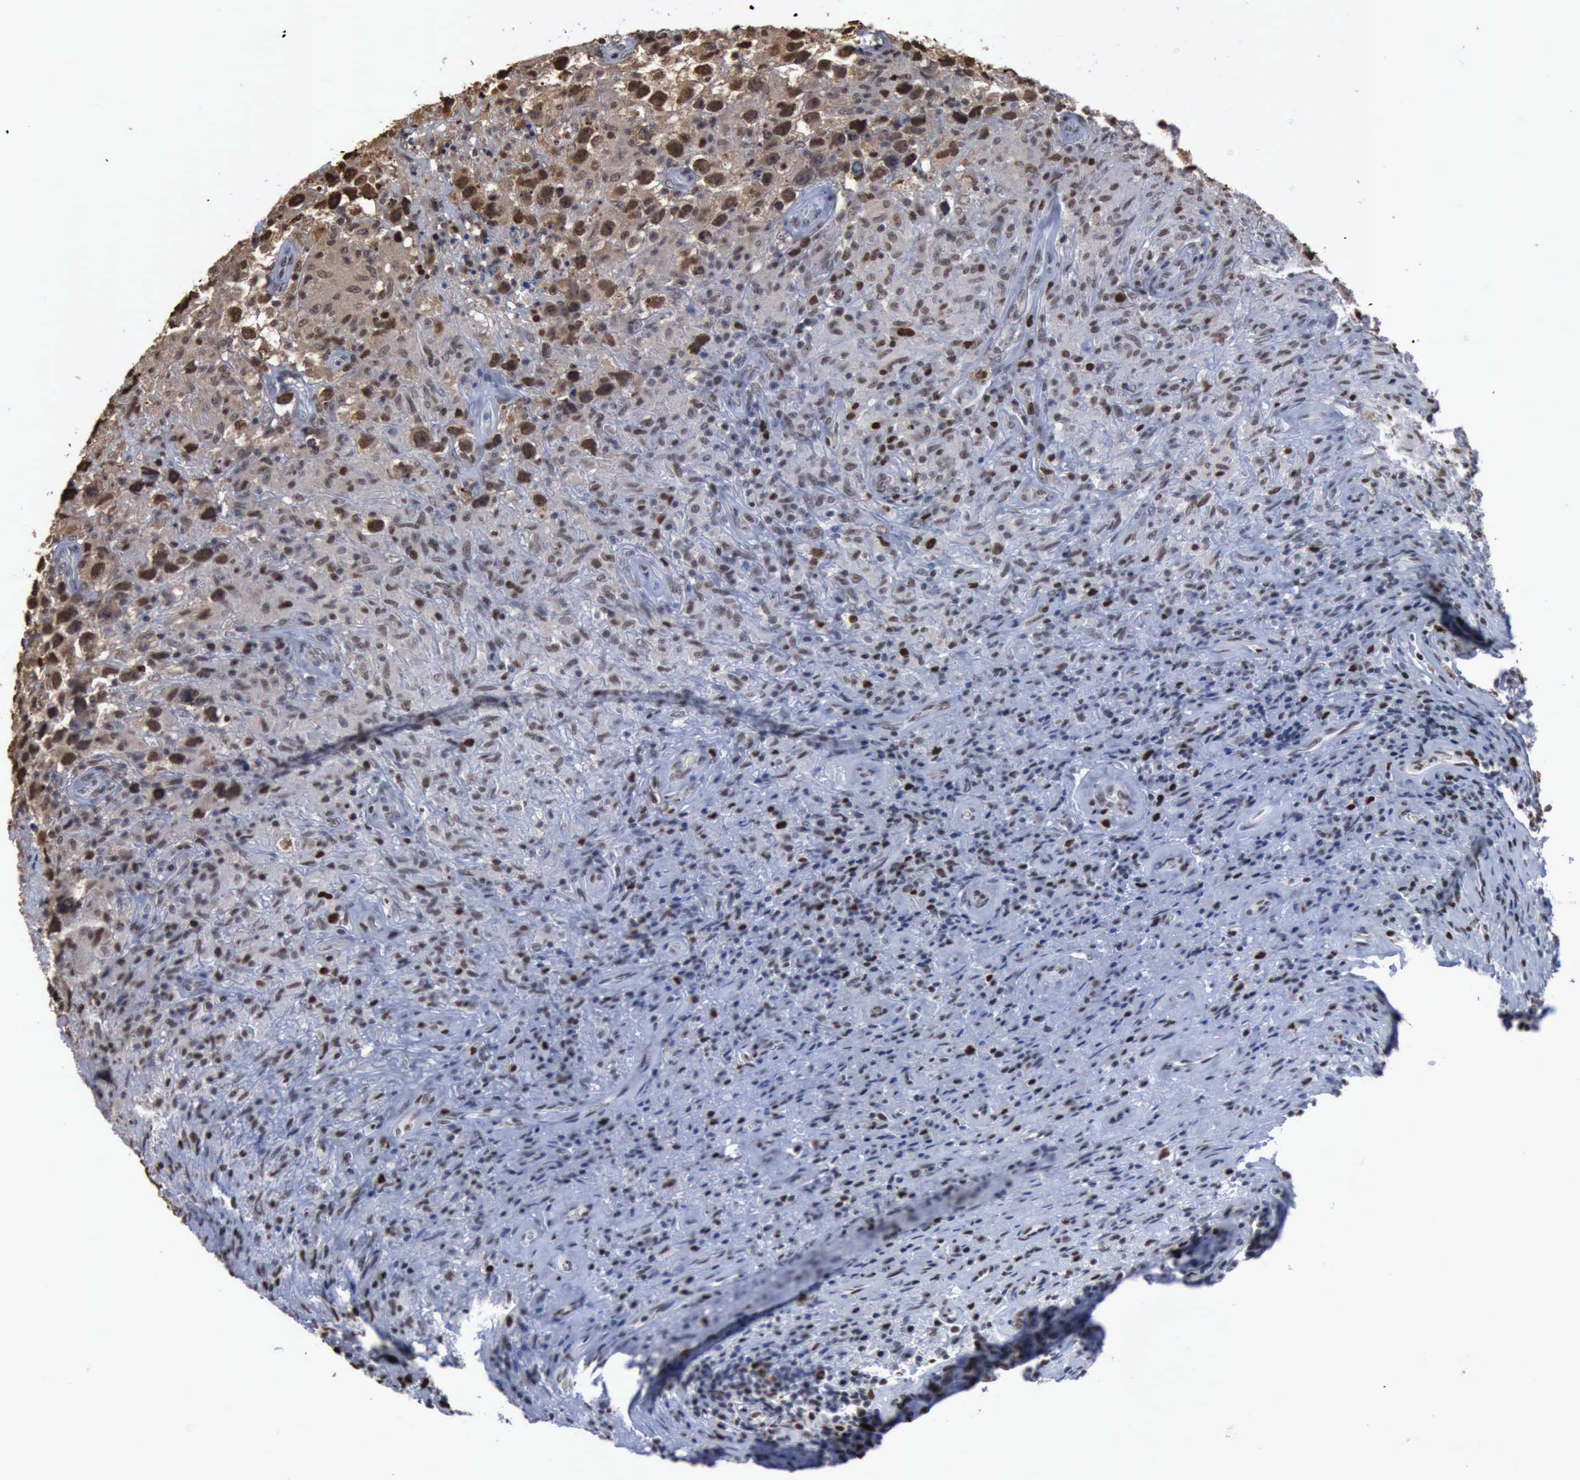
{"staining": {"intensity": "moderate", "quantity": "25%-75%", "location": "nuclear"}, "tissue": "testis cancer", "cell_type": "Tumor cells", "image_type": "cancer", "snomed": [{"axis": "morphology", "description": "Seminoma, NOS"}, {"axis": "topography", "description": "Testis"}], "caption": "A brown stain labels moderate nuclear staining of a protein in human seminoma (testis) tumor cells.", "gene": "PCNA", "patient": {"sex": "male", "age": 34}}